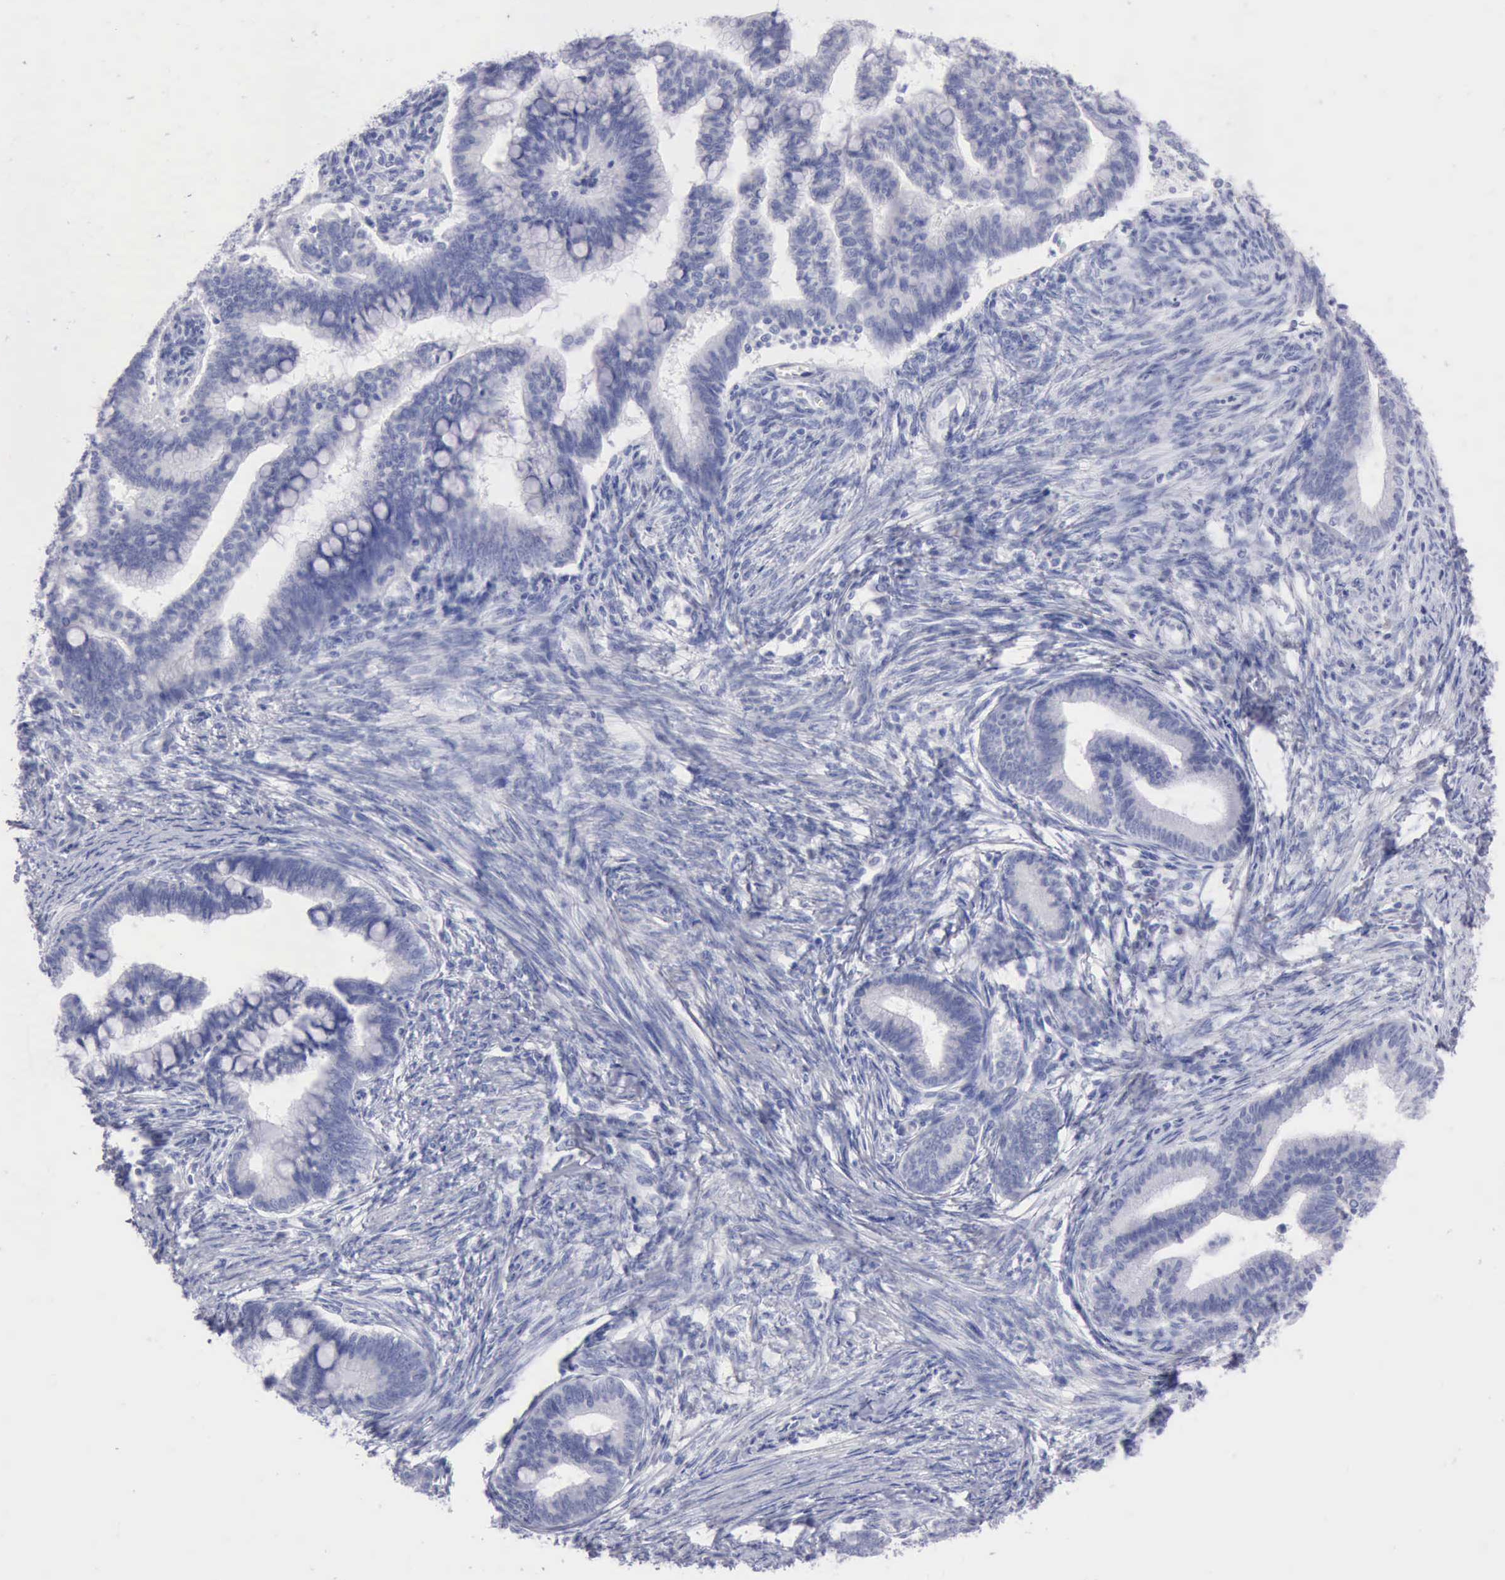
{"staining": {"intensity": "negative", "quantity": "none", "location": "none"}, "tissue": "cervical cancer", "cell_type": "Tumor cells", "image_type": "cancer", "snomed": [{"axis": "morphology", "description": "Adenocarcinoma, NOS"}, {"axis": "topography", "description": "Cervix"}], "caption": "This is an immunohistochemistry micrograph of human cervical cancer (adenocarcinoma). There is no staining in tumor cells.", "gene": "ANGEL1", "patient": {"sex": "female", "age": 36}}